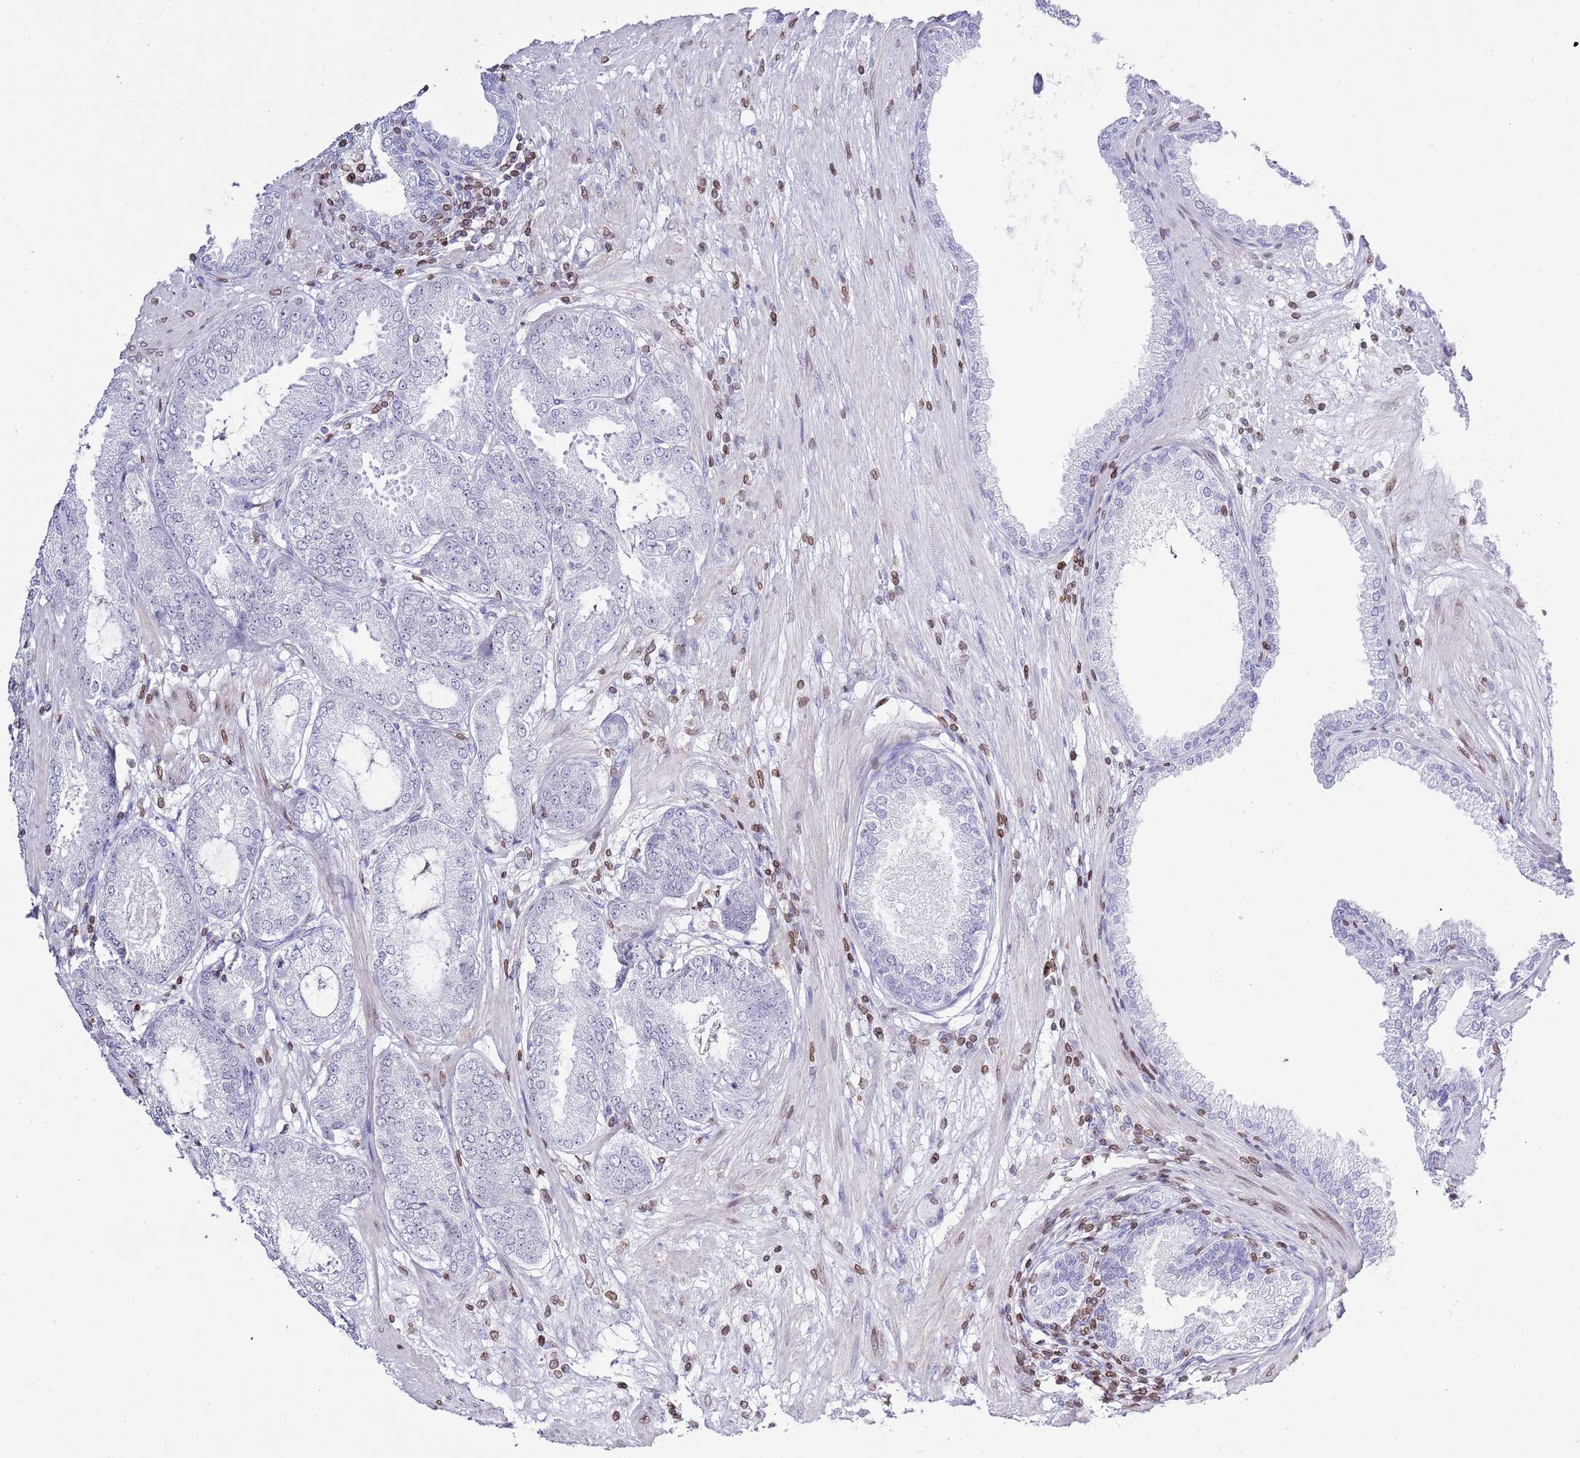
{"staining": {"intensity": "negative", "quantity": "none", "location": "none"}, "tissue": "prostate cancer", "cell_type": "Tumor cells", "image_type": "cancer", "snomed": [{"axis": "morphology", "description": "Adenocarcinoma, High grade"}, {"axis": "topography", "description": "Prostate"}], "caption": "A histopathology image of human prostate adenocarcinoma (high-grade) is negative for staining in tumor cells.", "gene": "LBR", "patient": {"sex": "male", "age": 71}}